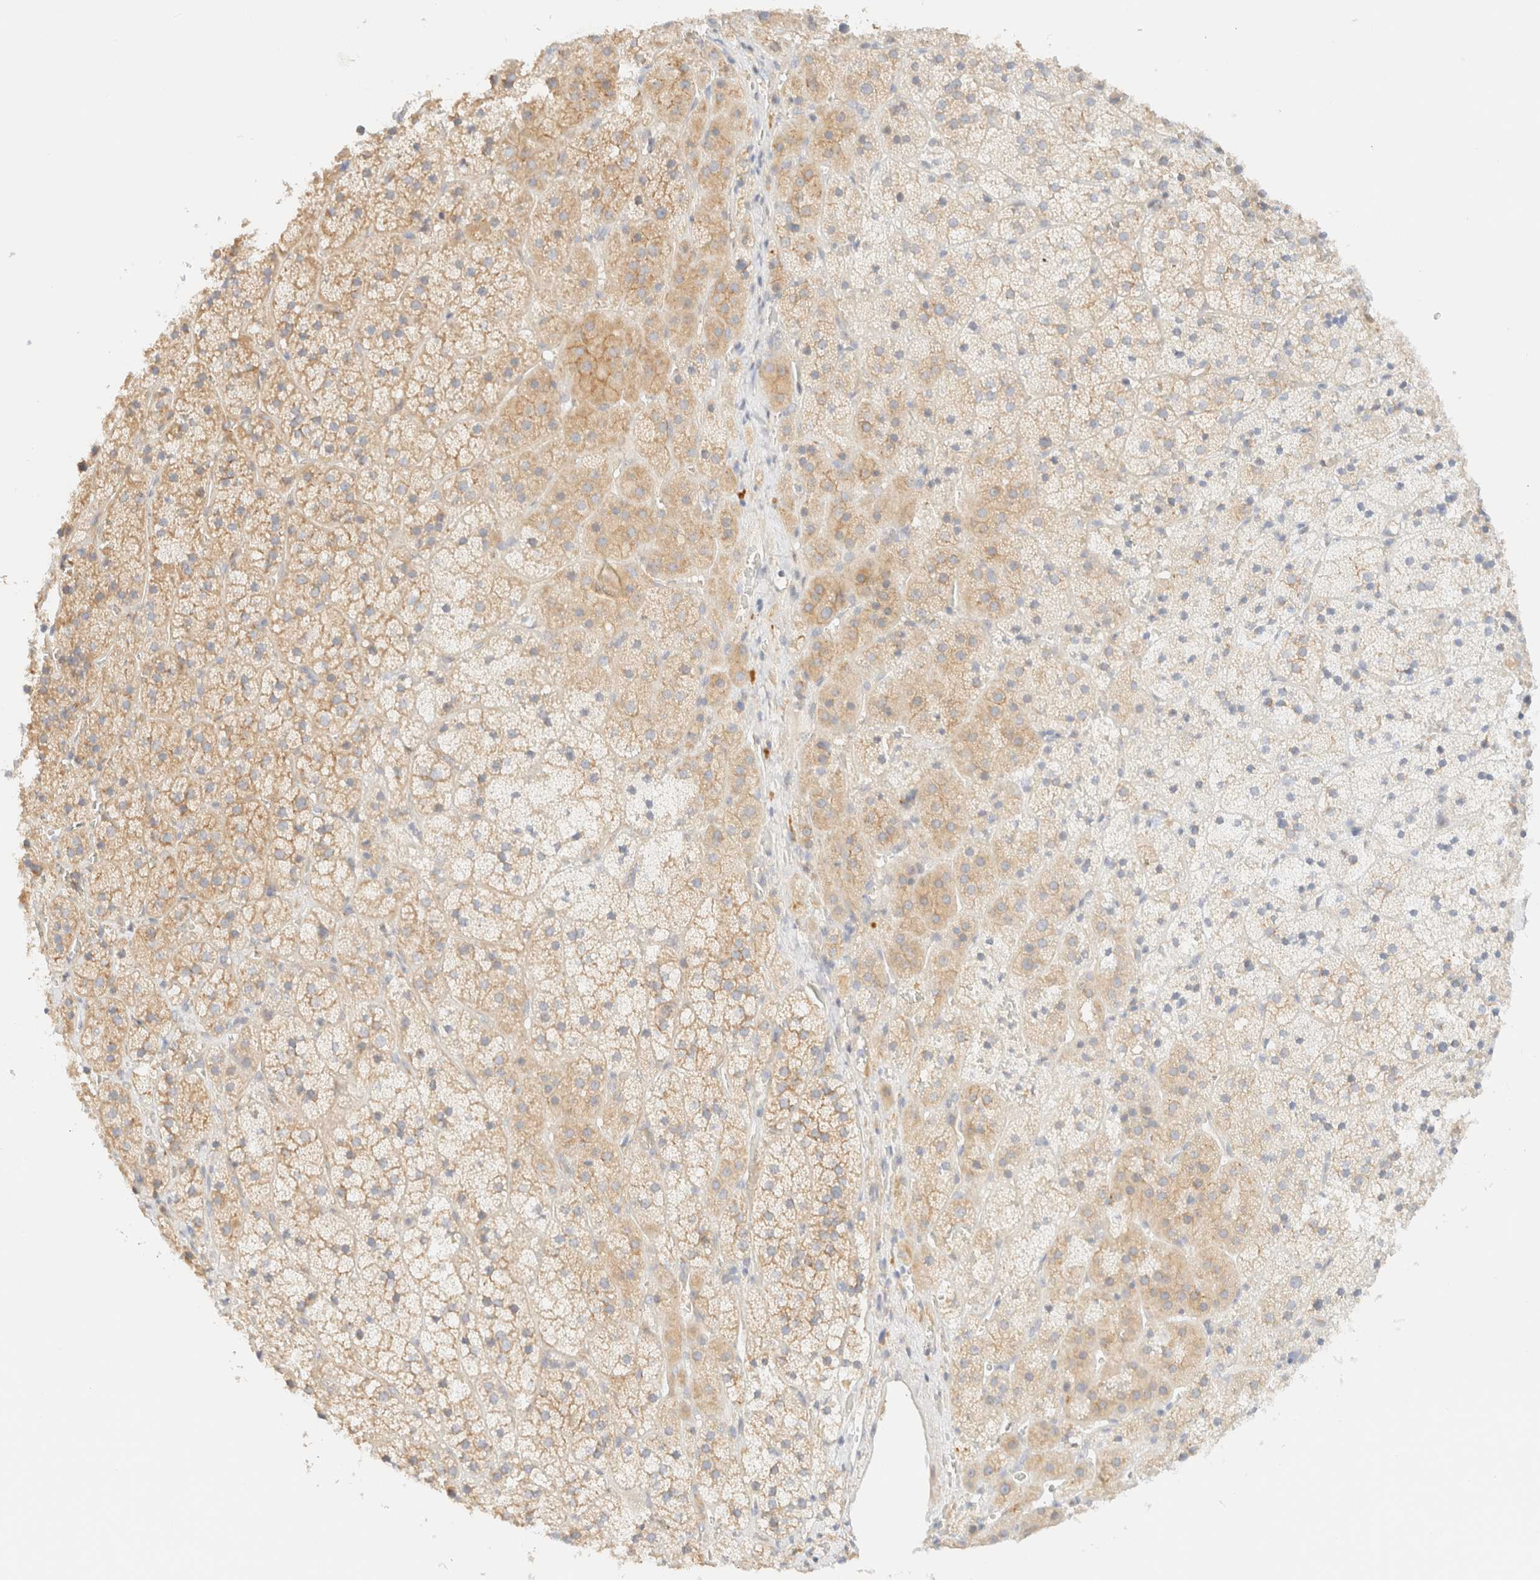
{"staining": {"intensity": "moderate", "quantity": "25%-75%", "location": "cytoplasmic/membranous"}, "tissue": "adrenal gland", "cell_type": "Glandular cells", "image_type": "normal", "snomed": [{"axis": "morphology", "description": "Normal tissue, NOS"}, {"axis": "topography", "description": "Adrenal gland"}], "caption": "Moderate cytoplasmic/membranous expression for a protein is present in approximately 25%-75% of glandular cells of normal adrenal gland using immunohistochemistry.", "gene": "MYO10", "patient": {"sex": "female", "age": 44}}